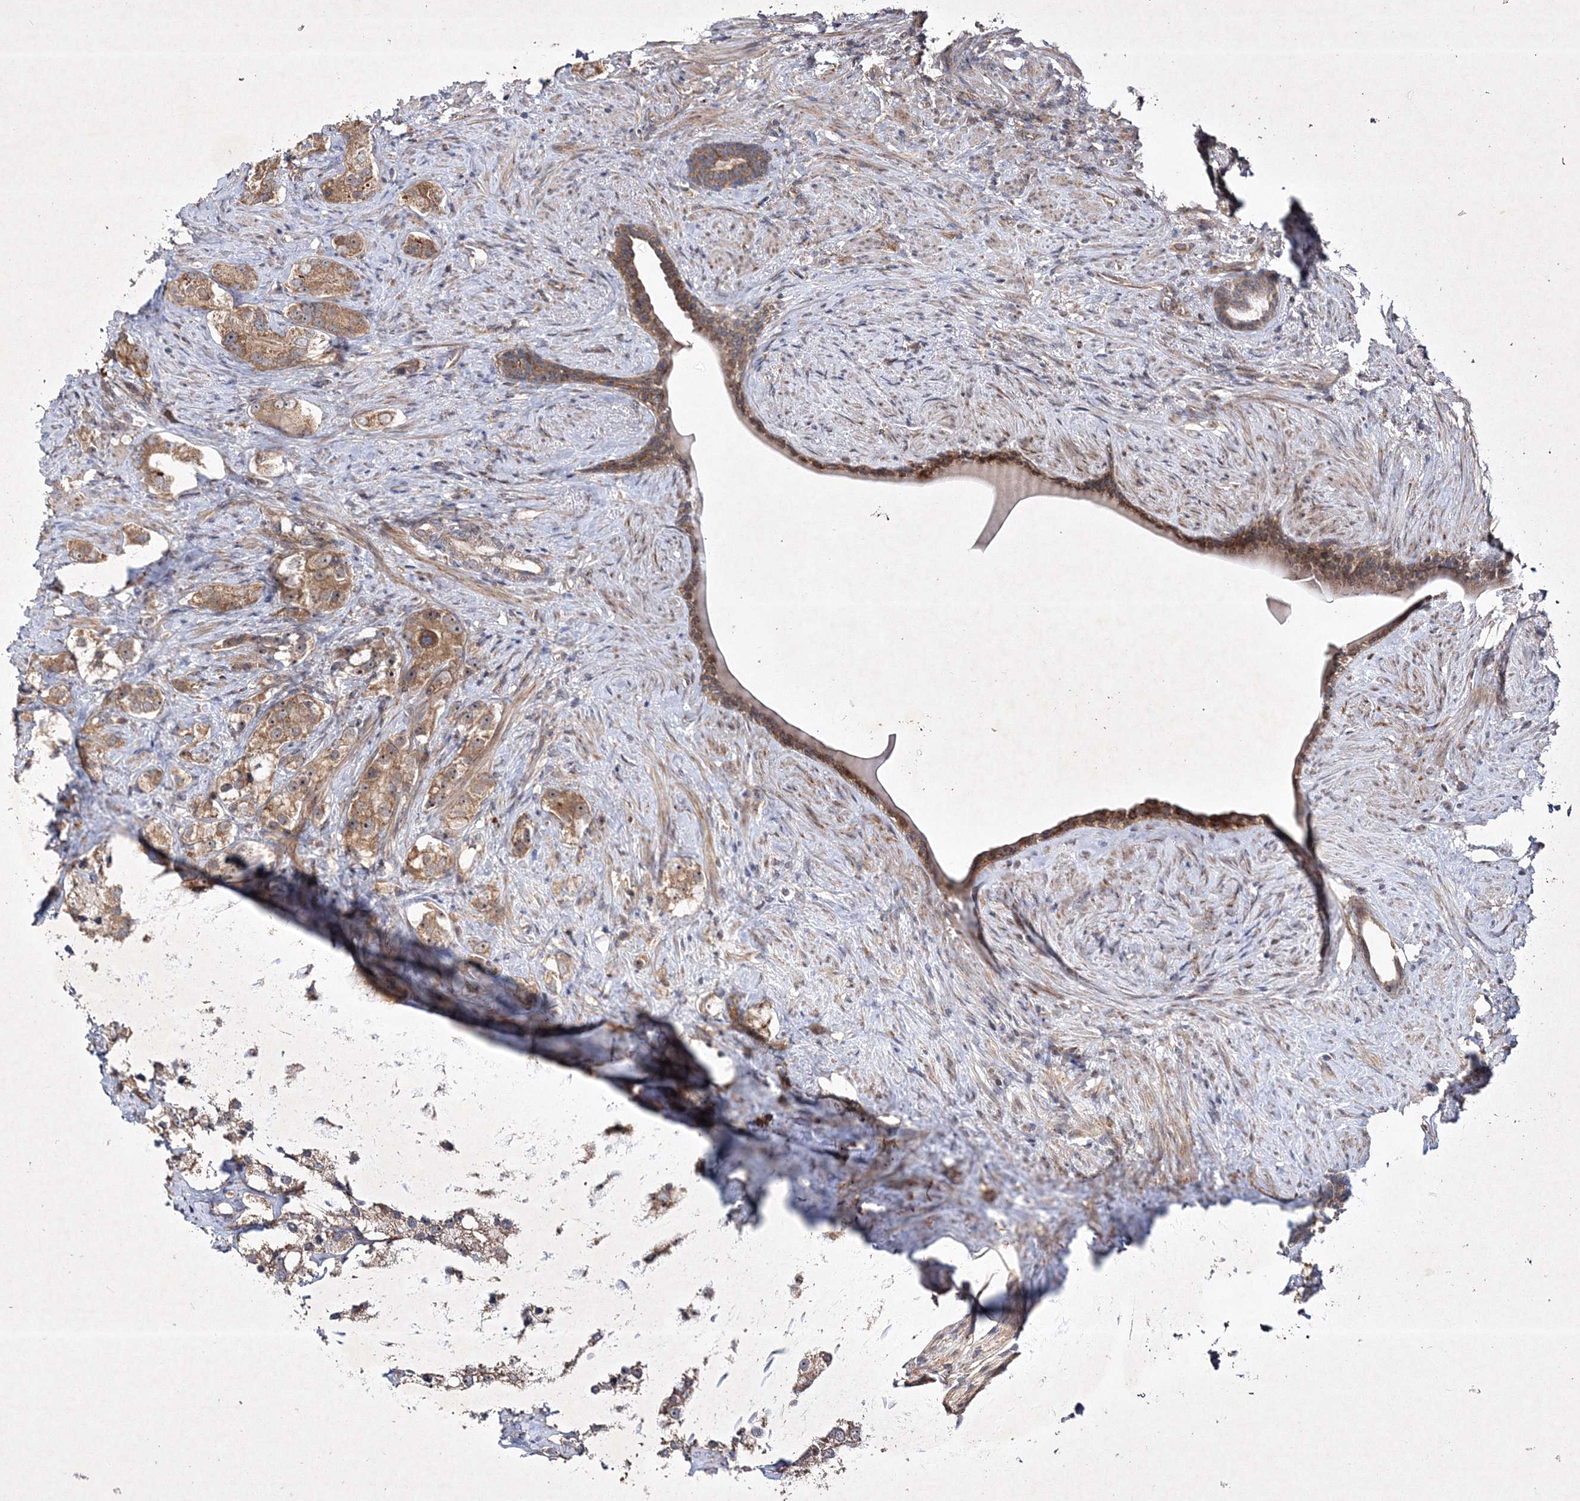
{"staining": {"intensity": "moderate", "quantity": ">75%", "location": "cytoplasmic/membranous"}, "tissue": "prostate cancer", "cell_type": "Tumor cells", "image_type": "cancer", "snomed": [{"axis": "morphology", "description": "Adenocarcinoma, High grade"}, {"axis": "topography", "description": "Prostate"}], "caption": "High-magnification brightfield microscopy of prostate high-grade adenocarcinoma stained with DAB (brown) and counterstained with hematoxylin (blue). tumor cells exhibit moderate cytoplasmic/membranous positivity is seen in about>75% of cells.", "gene": "SCRN3", "patient": {"sex": "male", "age": 63}}